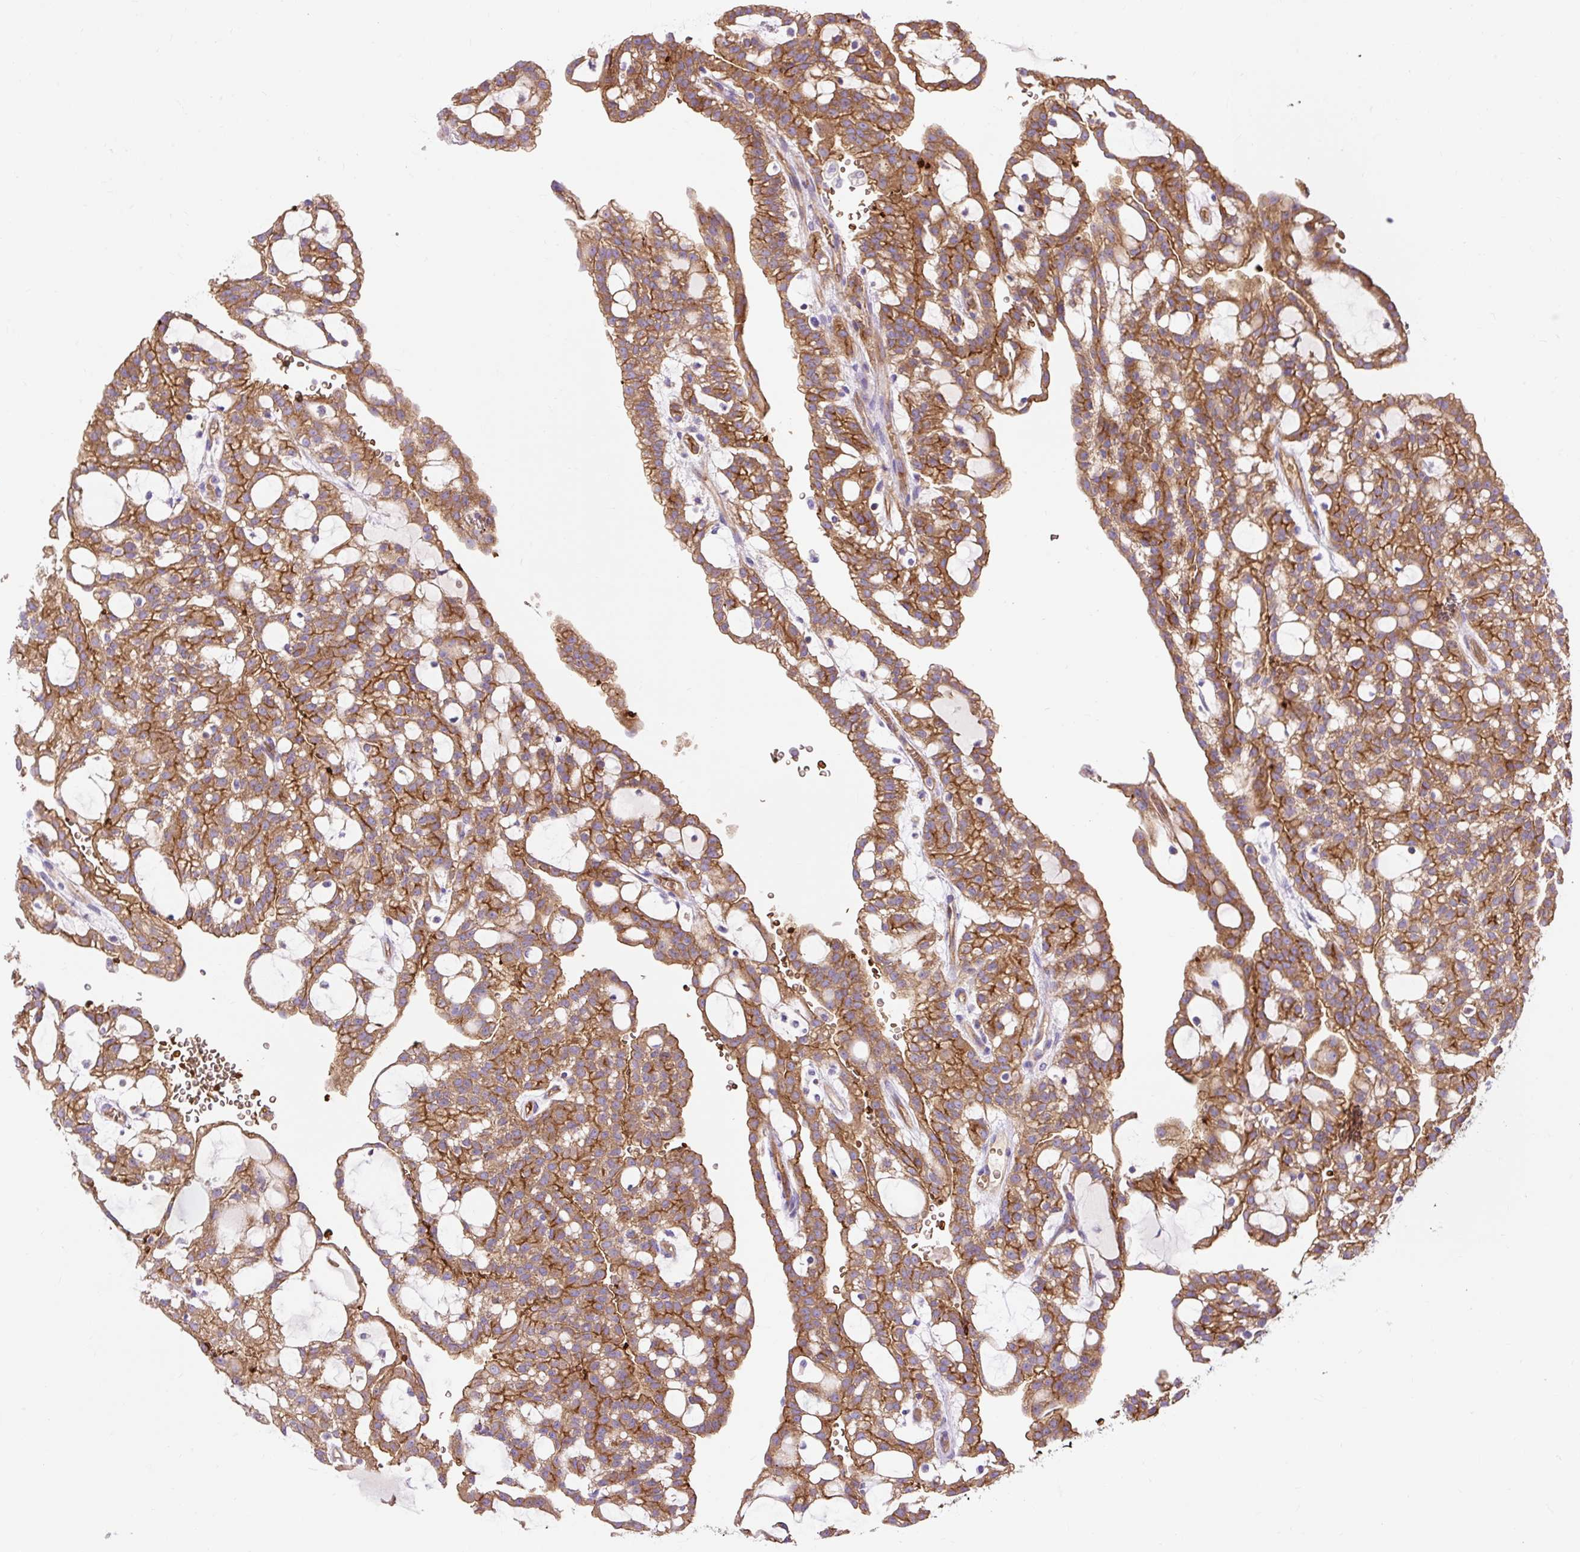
{"staining": {"intensity": "moderate", "quantity": ">75%", "location": "cytoplasmic/membranous"}, "tissue": "renal cancer", "cell_type": "Tumor cells", "image_type": "cancer", "snomed": [{"axis": "morphology", "description": "Adenocarcinoma, NOS"}, {"axis": "topography", "description": "Kidney"}], "caption": "This micrograph demonstrates renal adenocarcinoma stained with immunohistochemistry to label a protein in brown. The cytoplasmic/membranous of tumor cells show moderate positivity for the protein. Nuclei are counter-stained blue.", "gene": "HIP1R", "patient": {"sex": "male", "age": 63}}